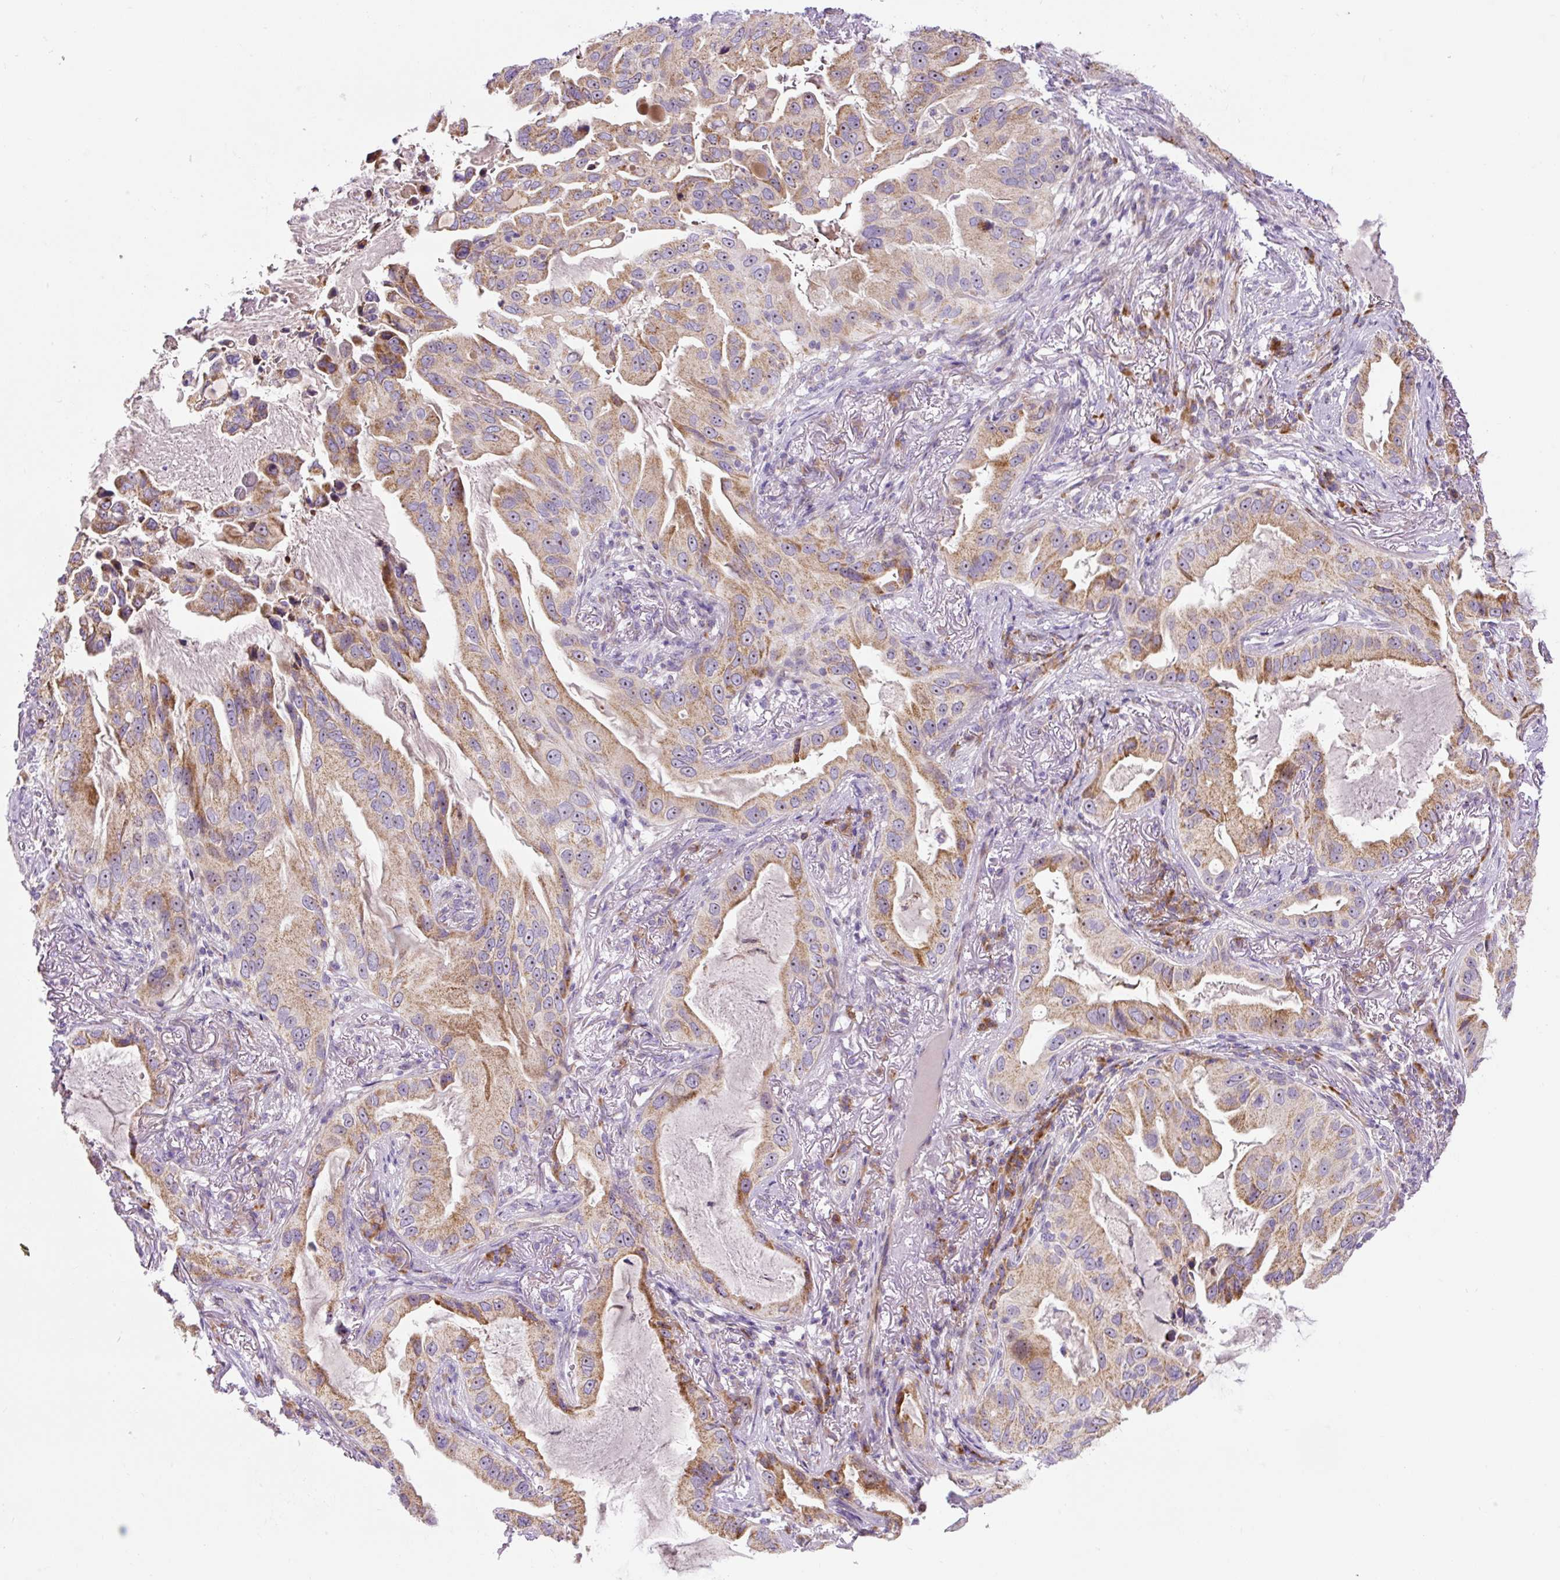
{"staining": {"intensity": "moderate", "quantity": ">75%", "location": "cytoplasmic/membranous"}, "tissue": "lung cancer", "cell_type": "Tumor cells", "image_type": "cancer", "snomed": [{"axis": "morphology", "description": "Adenocarcinoma, NOS"}, {"axis": "topography", "description": "Lung"}], "caption": "A brown stain highlights moderate cytoplasmic/membranous positivity of a protein in lung cancer tumor cells.", "gene": "ZNF596", "patient": {"sex": "female", "age": 69}}